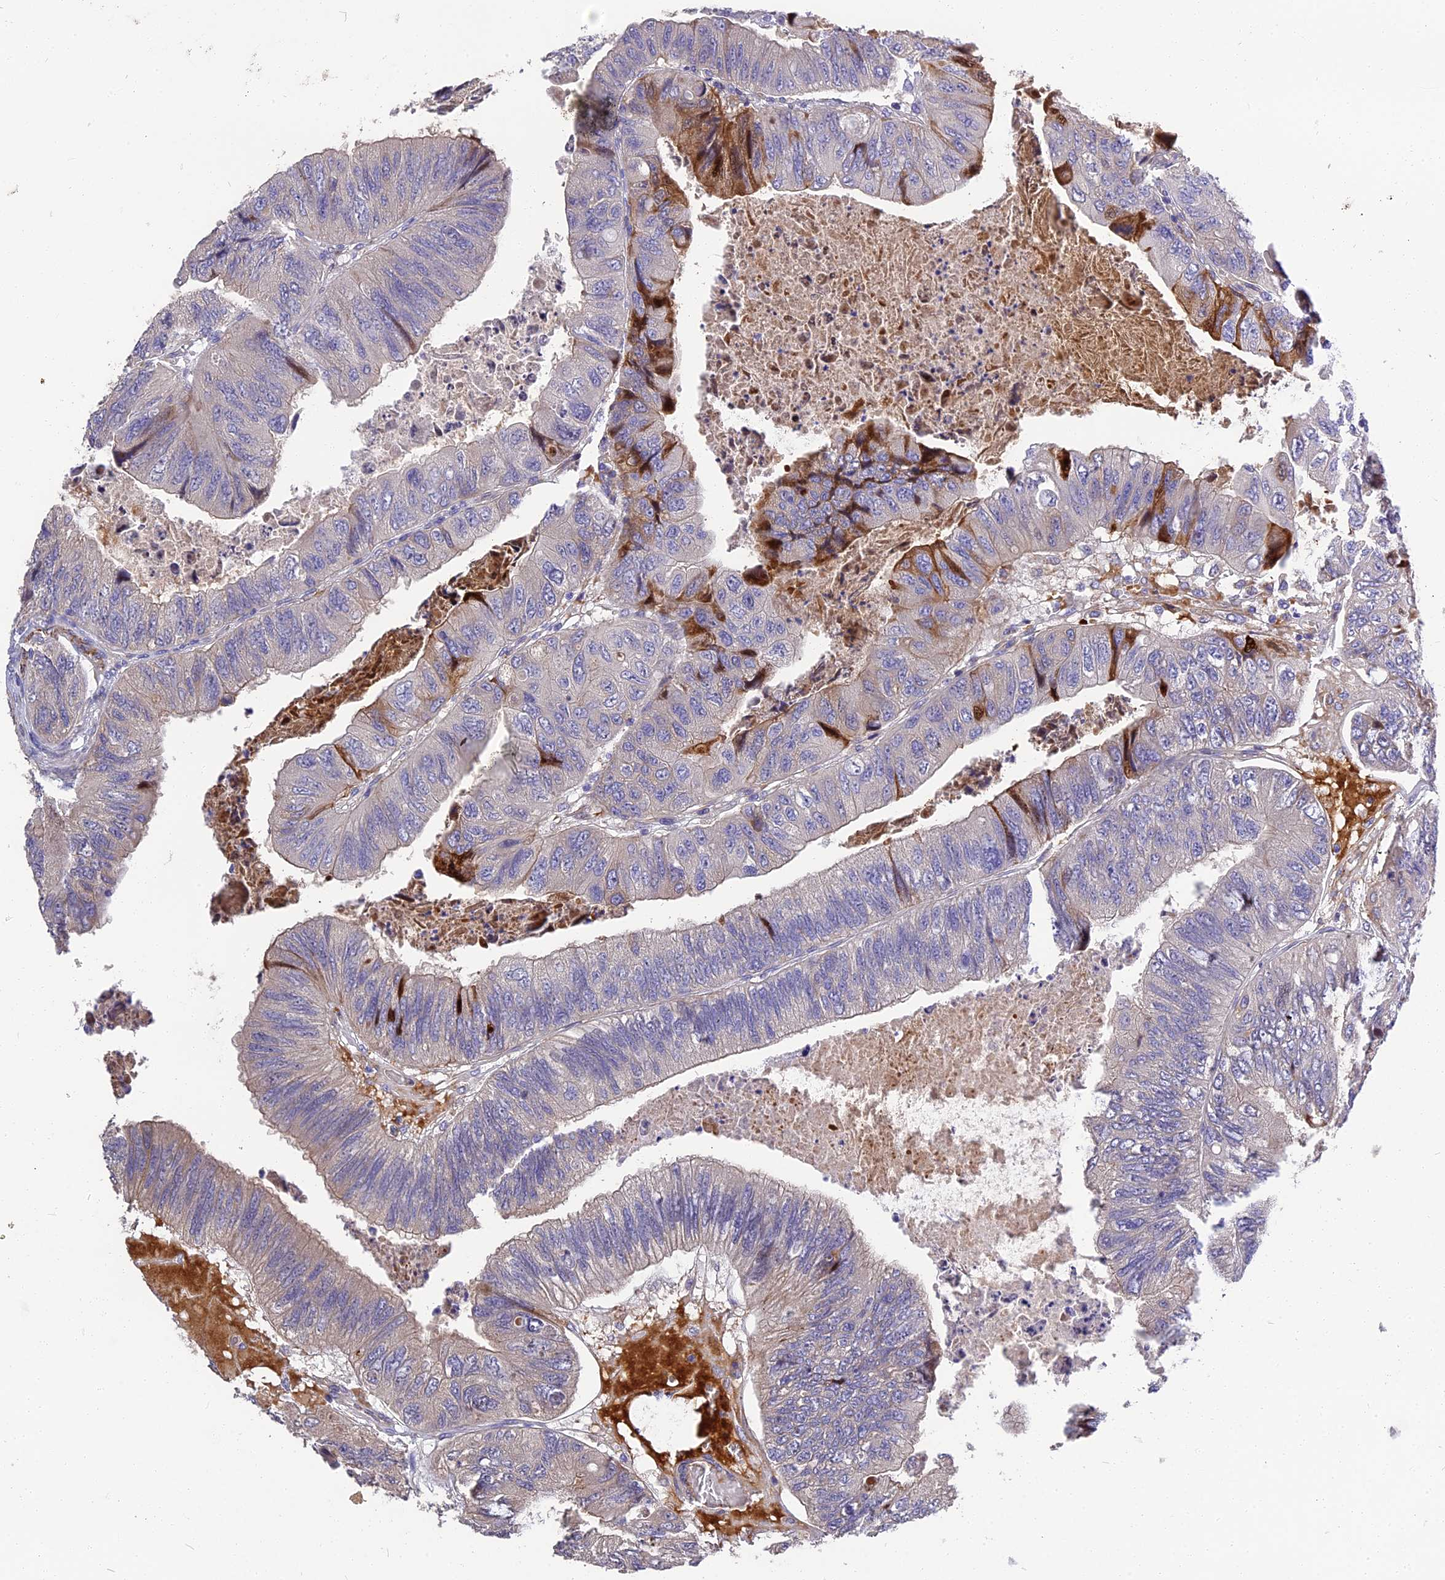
{"staining": {"intensity": "moderate", "quantity": "<25%", "location": "cytoplasmic/membranous"}, "tissue": "colorectal cancer", "cell_type": "Tumor cells", "image_type": "cancer", "snomed": [{"axis": "morphology", "description": "Adenocarcinoma, NOS"}, {"axis": "topography", "description": "Rectum"}], "caption": "Immunohistochemical staining of colorectal adenocarcinoma exhibits low levels of moderate cytoplasmic/membranous expression in approximately <25% of tumor cells.", "gene": "MFSD2A", "patient": {"sex": "male", "age": 63}}